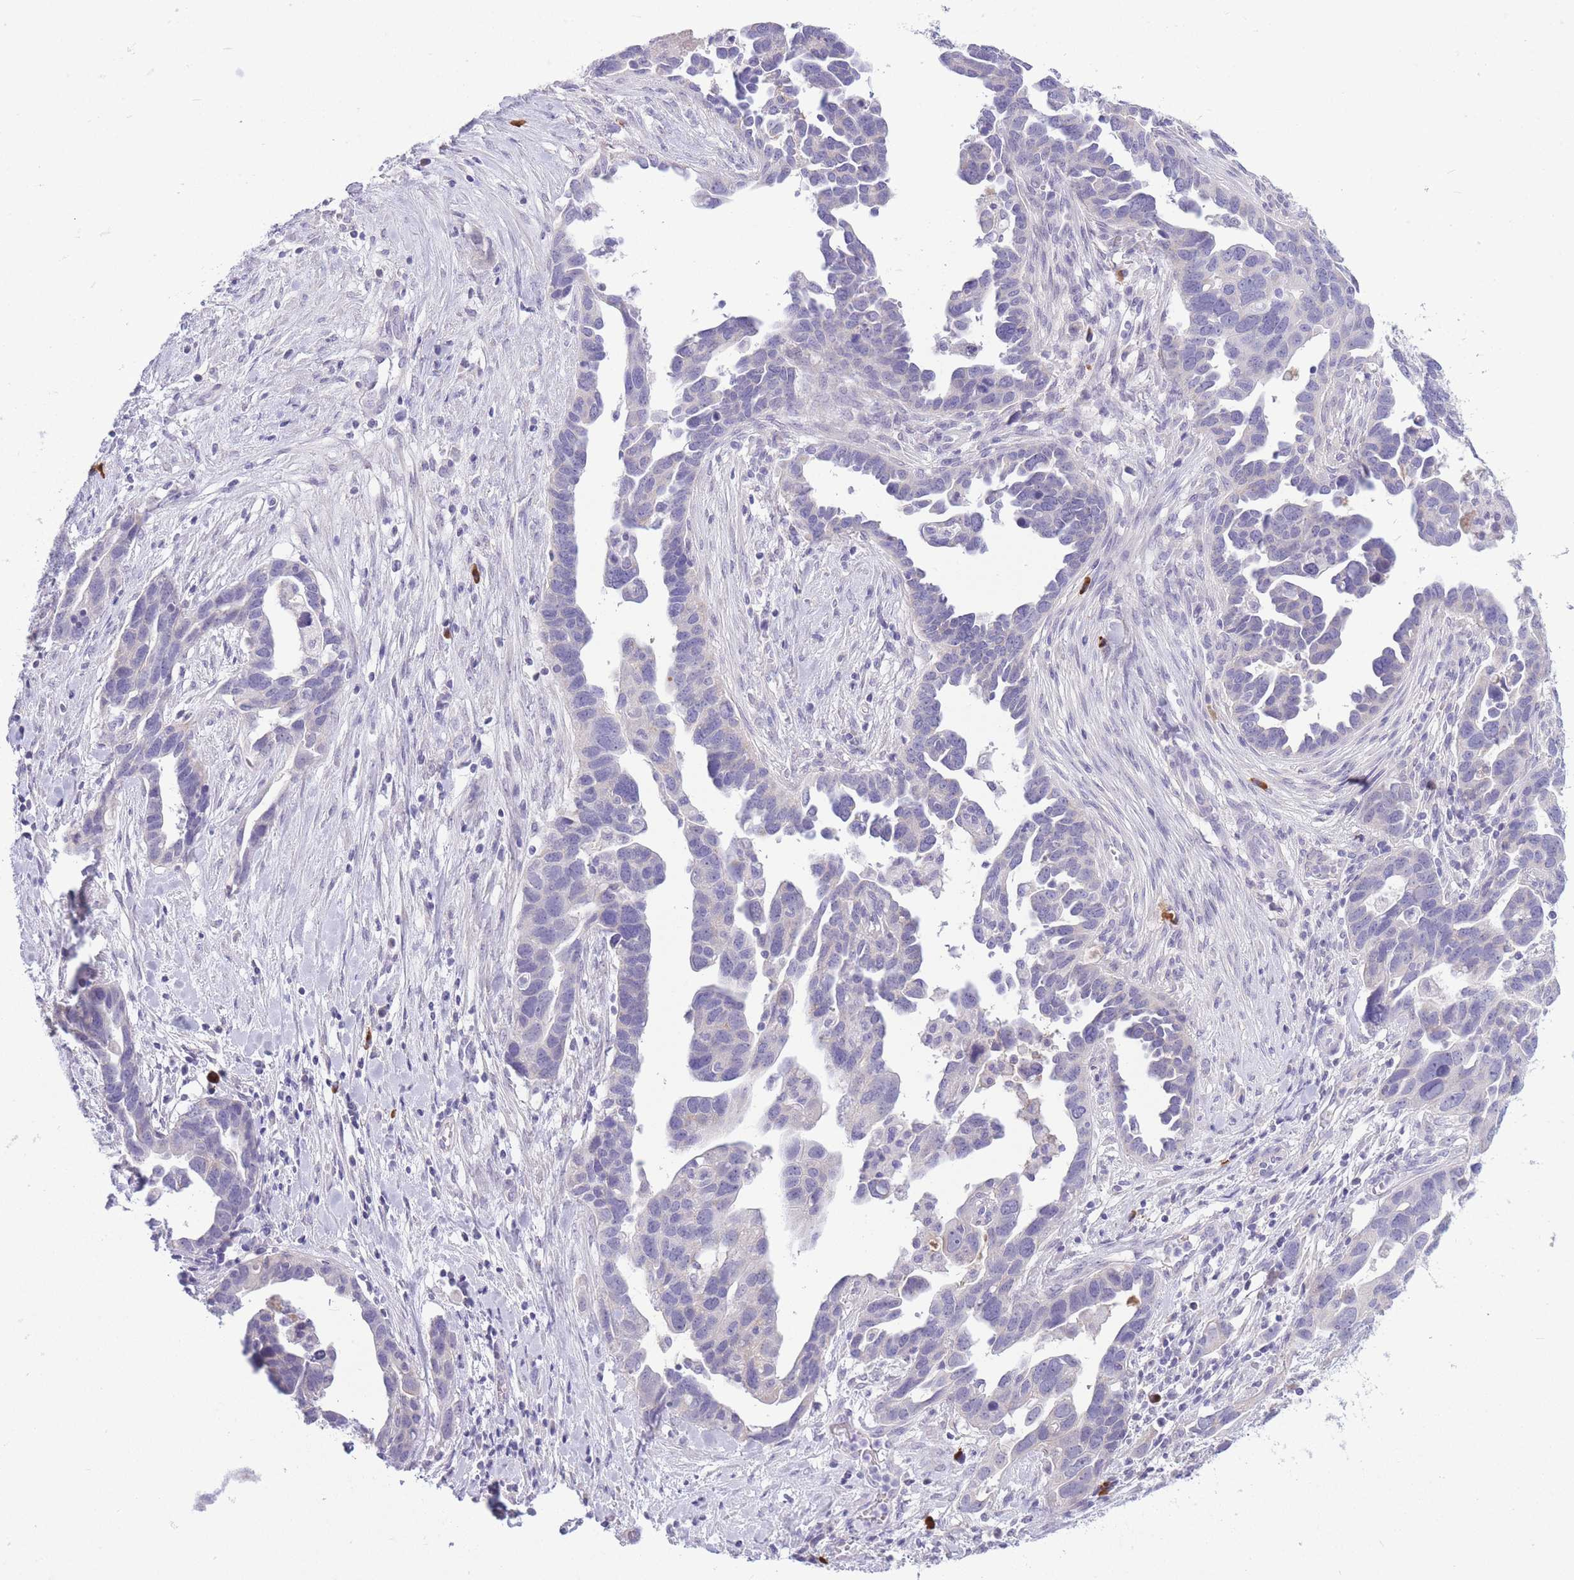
{"staining": {"intensity": "negative", "quantity": "none", "location": "none"}, "tissue": "ovarian cancer", "cell_type": "Tumor cells", "image_type": "cancer", "snomed": [{"axis": "morphology", "description": "Cystadenocarcinoma, serous, NOS"}, {"axis": "topography", "description": "Ovary"}], "caption": "Protein analysis of serous cystadenocarcinoma (ovarian) shows no significant expression in tumor cells.", "gene": "ASAP3", "patient": {"sex": "female", "age": 54}}